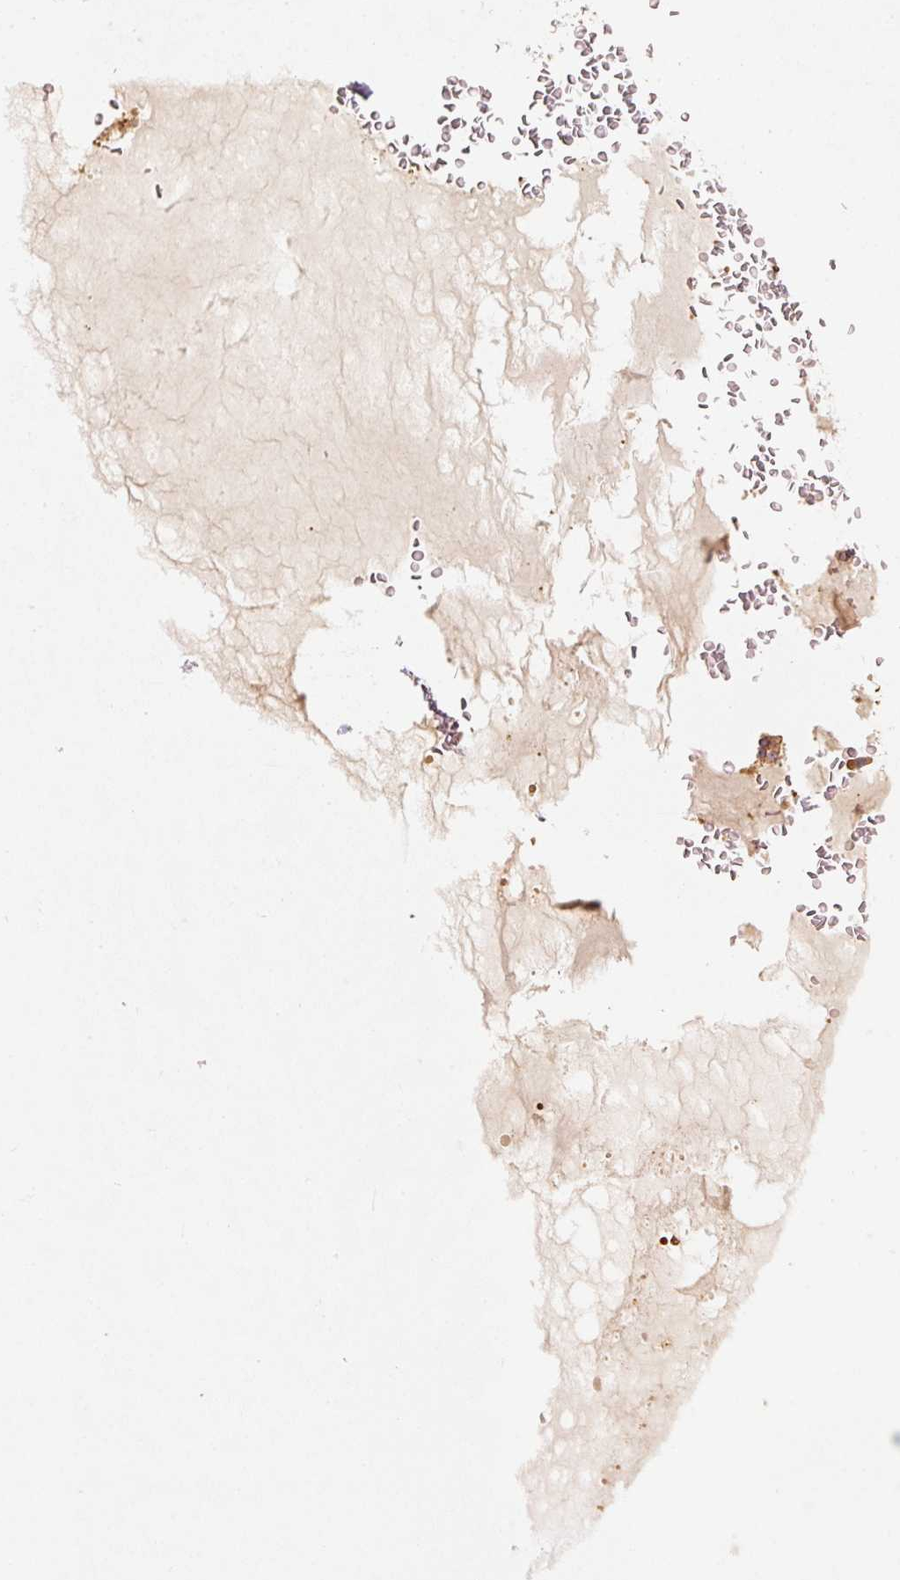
{"staining": {"intensity": "negative", "quantity": "none", "location": "none"}, "tissue": "adipose tissue", "cell_type": "Adipocytes", "image_type": "normal", "snomed": [{"axis": "morphology", "description": "Normal tissue, NOS"}, {"axis": "topography", "description": "Bronchus"}], "caption": "This image is of normal adipose tissue stained with immunohistochemistry (IHC) to label a protein in brown with the nuclei are counter-stained blue. There is no expression in adipocytes. The staining is performed using DAB (3,3'-diaminobenzidine) brown chromogen with nuclei counter-stained in using hematoxylin.", "gene": "CEP95", "patient": {"sex": "male", "age": 70}}